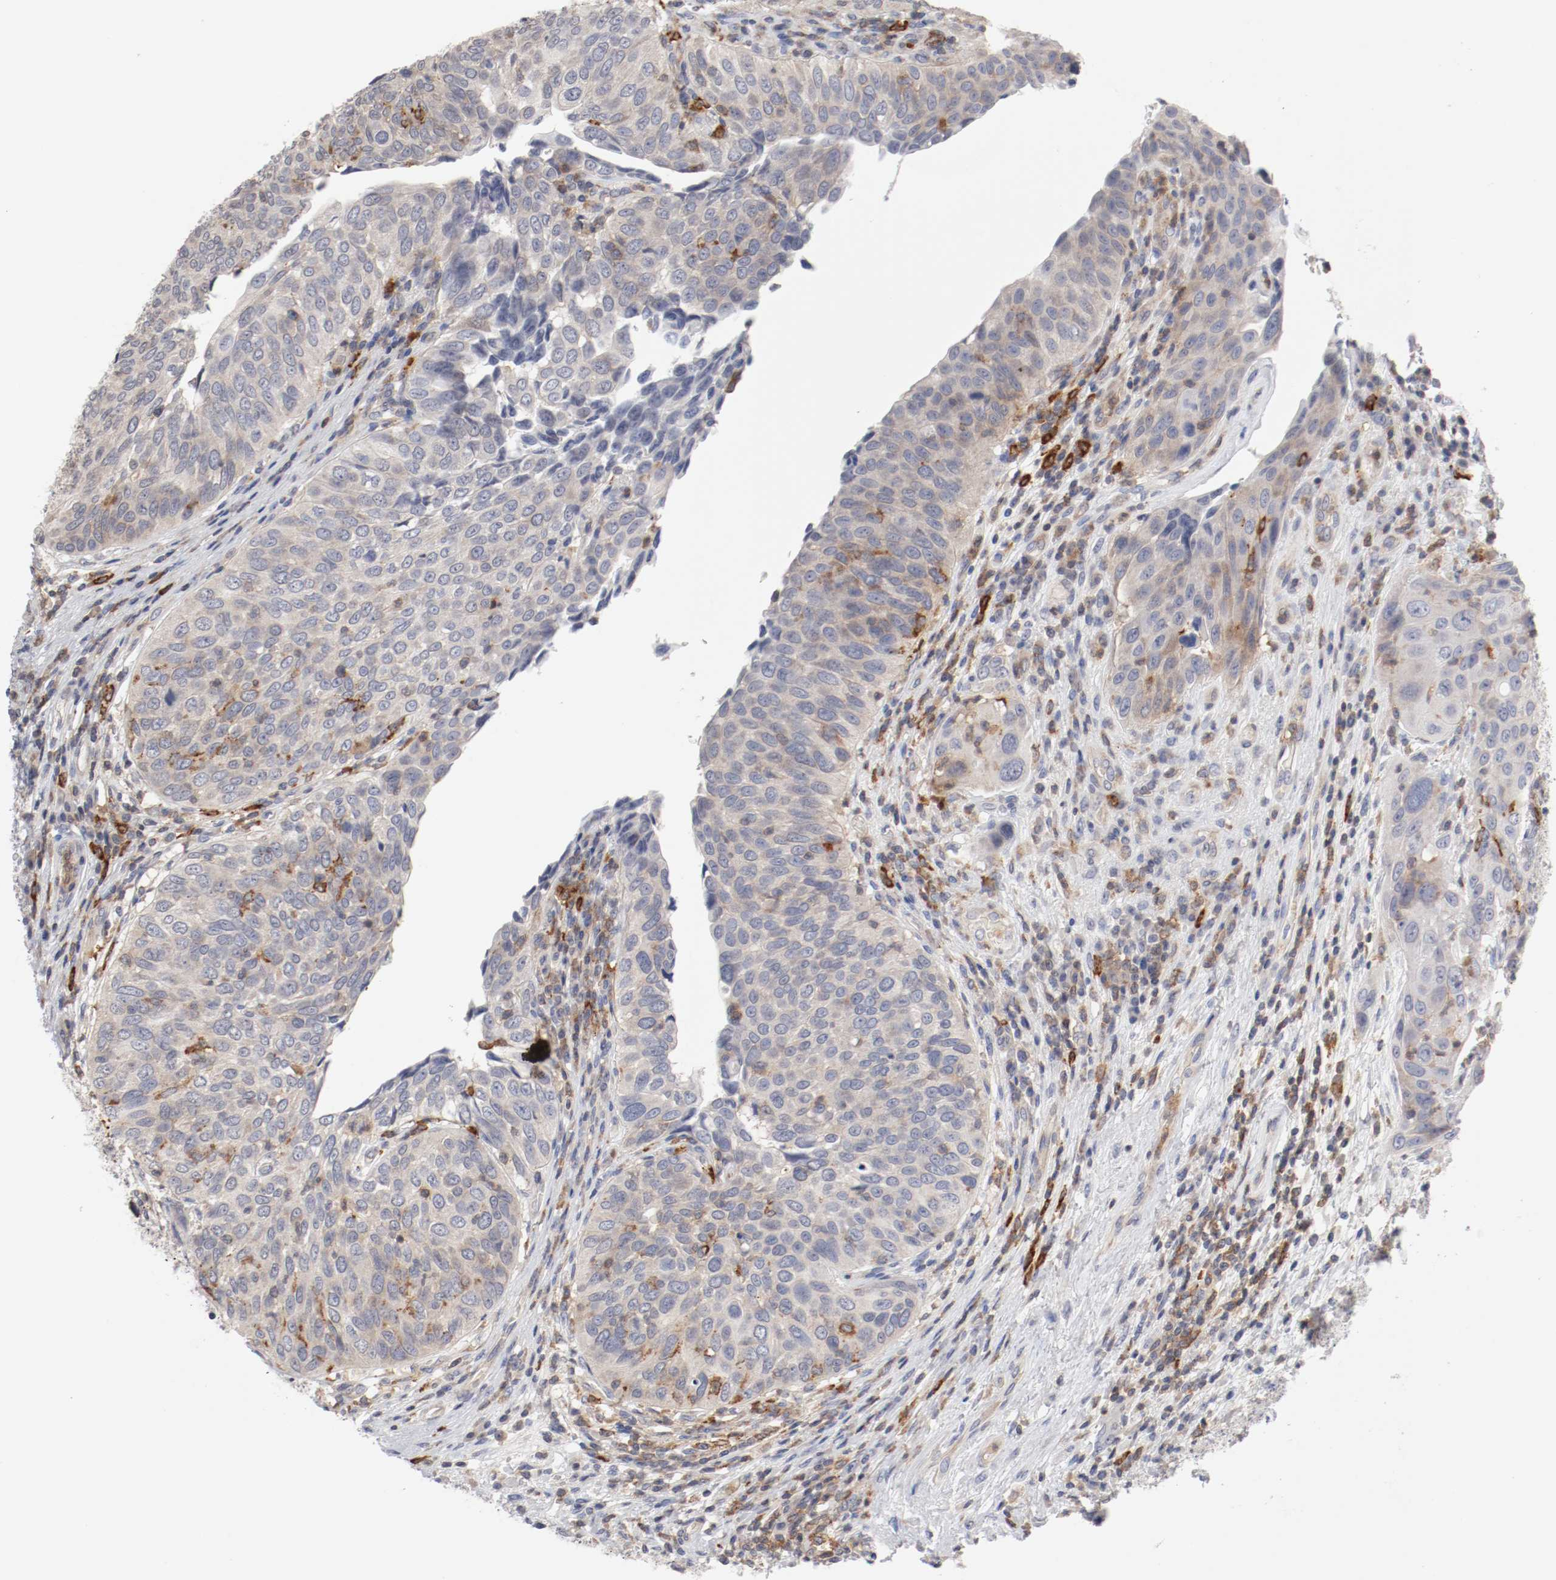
{"staining": {"intensity": "negative", "quantity": "none", "location": "none"}, "tissue": "urothelial cancer", "cell_type": "Tumor cells", "image_type": "cancer", "snomed": [{"axis": "morphology", "description": "Urothelial carcinoma, High grade"}, {"axis": "topography", "description": "Urinary bladder"}], "caption": "IHC histopathology image of neoplastic tissue: human urothelial carcinoma (high-grade) stained with DAB (3,3'-diaminobenzidine) displays no significant protein expression in tumor cells. (Brightfield microscopy of DAB (3,3'-diaminobenzidine) immunohistochemistry (IHC) at high magnification).", "gene": "CBL", "patient": {"sex": "male", "age": 50}}